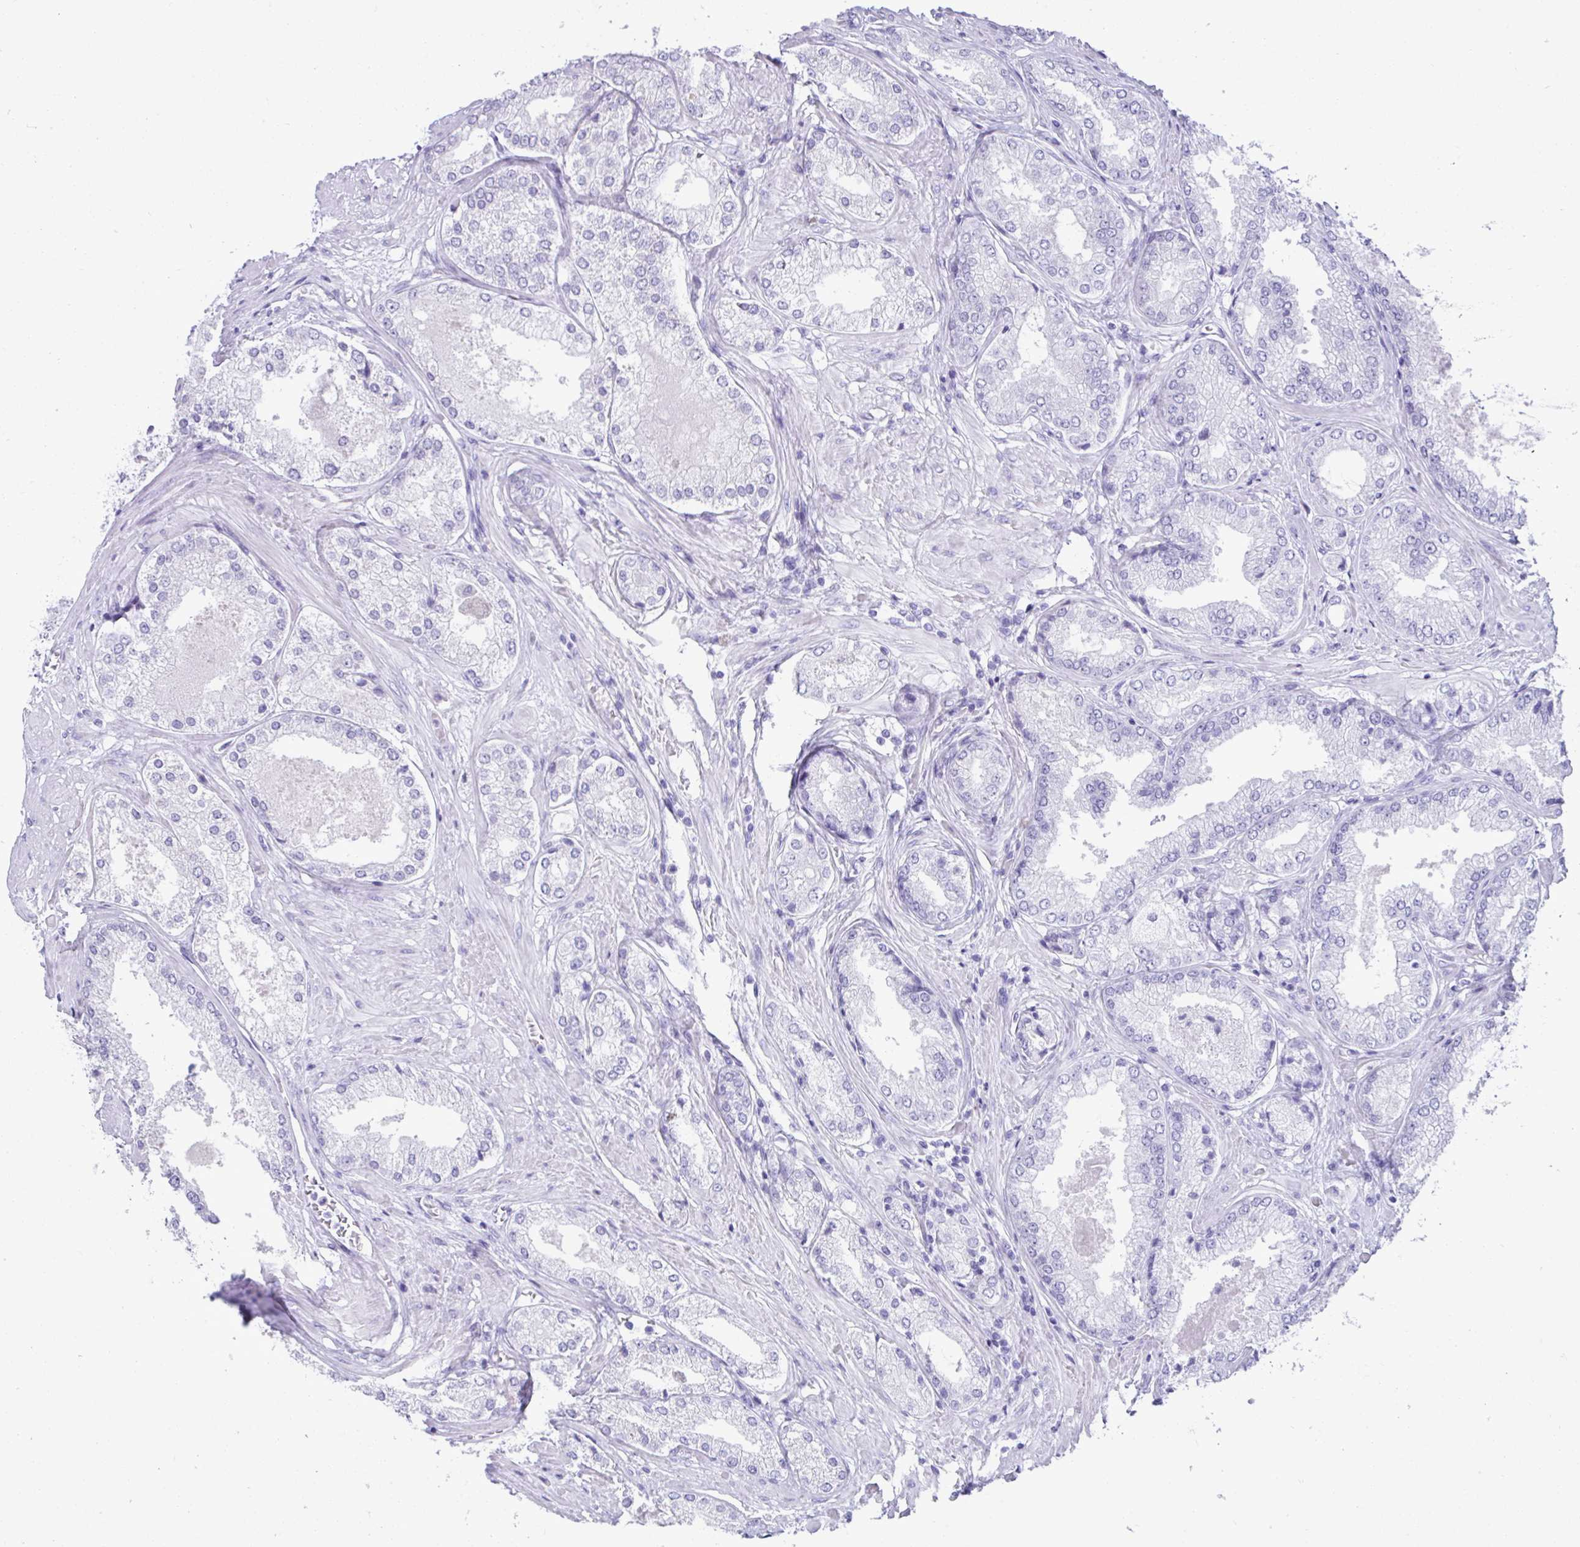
{"staining": {"intensity": "negative", "quantity": "none", "location": "none"}, "tissue": "prostate cancer", "cell_type": "Tumor cells", "image_type": "cancer", "snomed": [{"axis": "morphology", "description": "Adenocarcinoma, Low grade"}, {"axis": "topography", "description": "Prostate"}], "caption": "IHC micrograph of neoplastic tissue: human prostate low-grade adenocarcinoma stained with DAB (3,3'-diaminobenzidine) shows no significant protein expression in tumor cells.", "gene": "PSCA", "patient": {"sex": "male", "age": 68}}